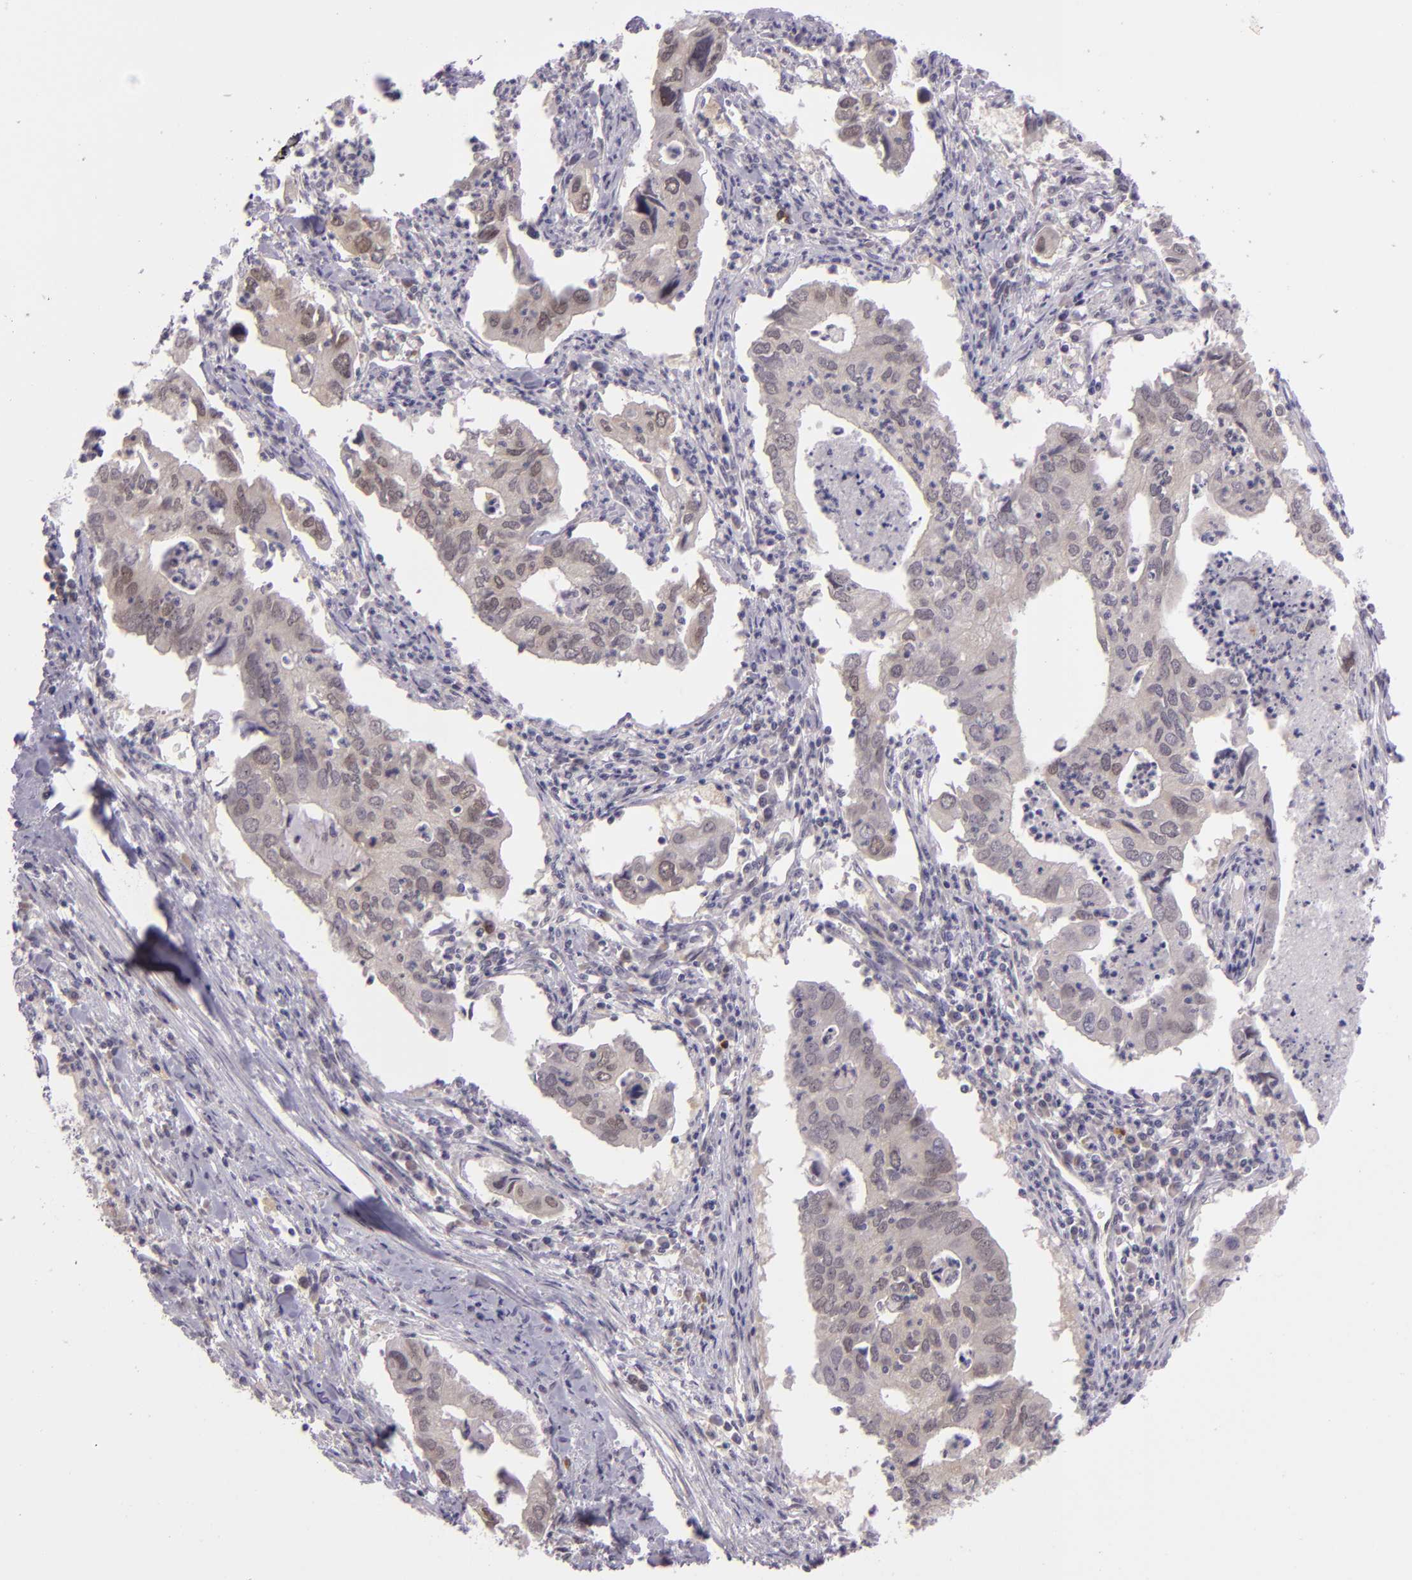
{"staining": {"intensity": "negative", "quantity": "none", "location": "none"}, "tissue": "lung cancer", "cell_type": "Tumor cells", "image_type": "cancer", "snomed": [{"axis": "morphology", "description": "Adenocarcinoma, NOS"}, {"axis": "topography", "description": "Lung"}], "caption": "Tumor cells show no significant positivity in lung cancer (adenocarcinoma).", "gene": "CSE1L", "patient": {"sex": "male", "age": 48}}